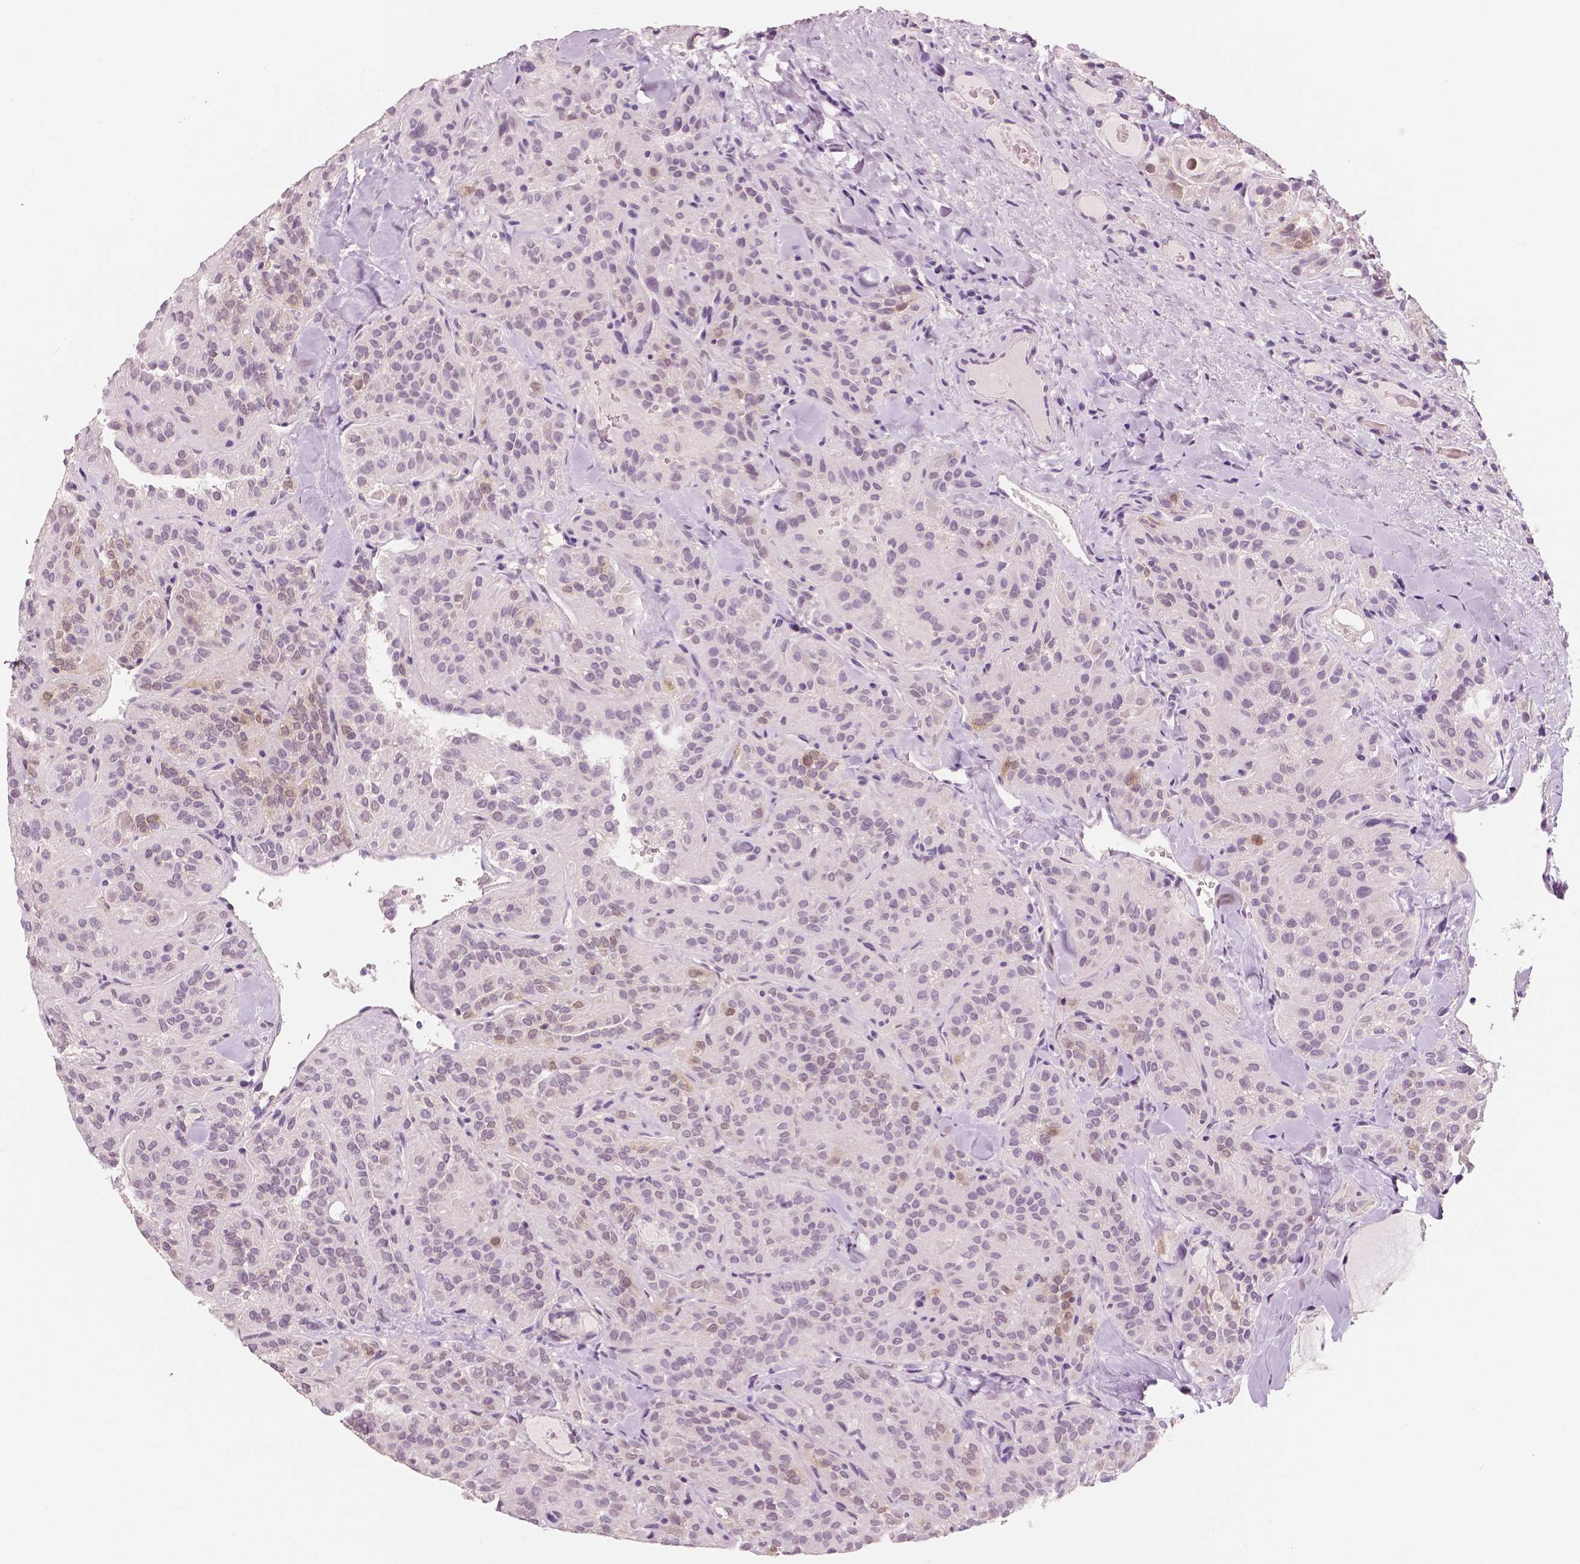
{"staining": {"intensity": "weak", "quantity": "<25%", "location": "cytoplasmic/membranous,nuclear"}, "tissue": "thyroid cancer", "cell_type": "Tumor cells", "image_type": "cancer", "snomed": [{"axis": "morphology", "description": "Papillary adenocarcinoma, NOS"}, {"axis": "topography", "description": "Thyroid gland"}], "caption": "Immunohistochemistry (IHC) histopathology image of neoplastic tissue: human papillary adenocarcinoma (thyroid) stained with DAB displays no significant protein staining in tumor cells.", "gene": "NECAB1", "patient": {"sex": "female", "age": 45}}